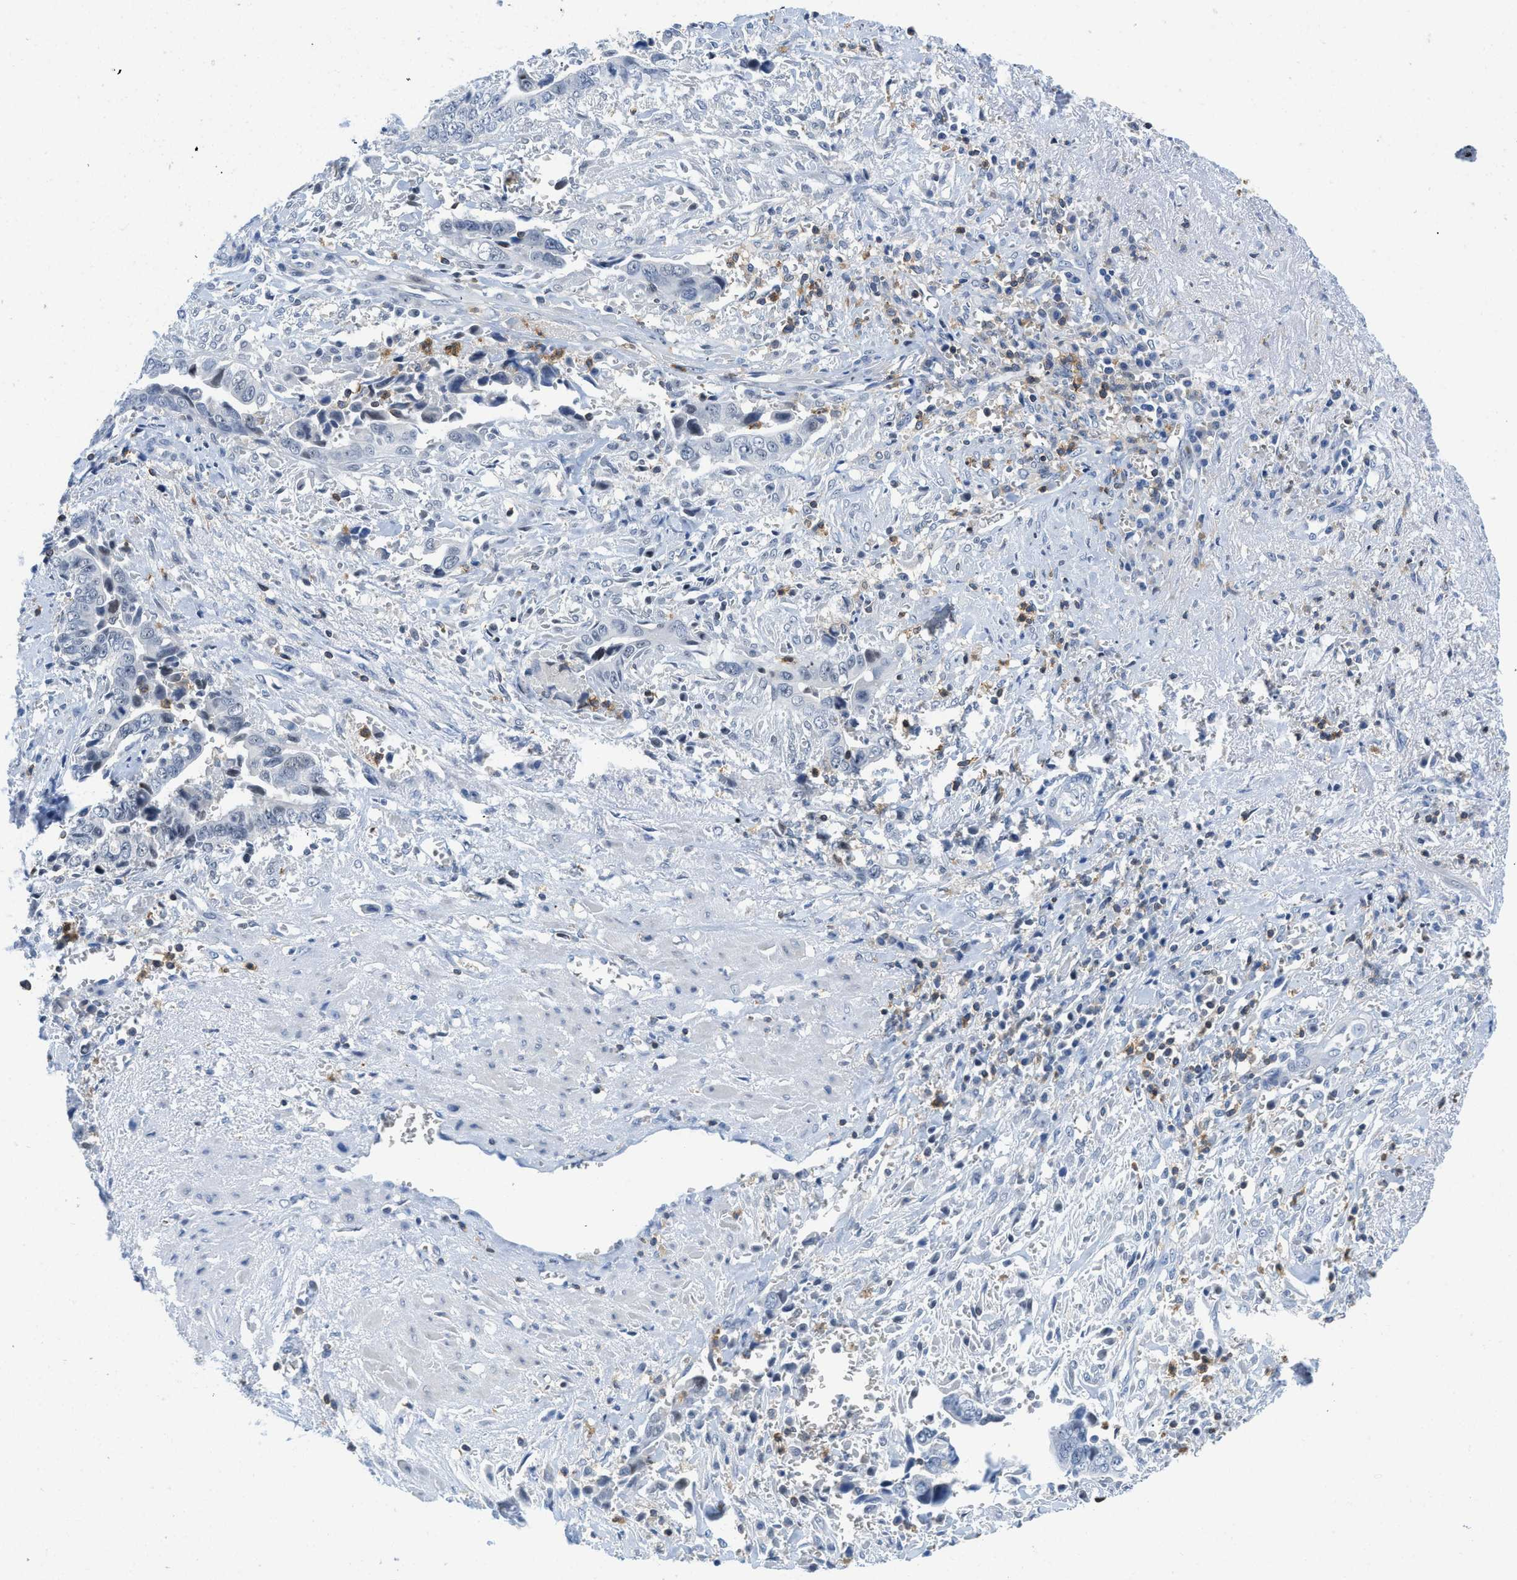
{"staining": {"intensity": "negative", "quantity": "none", "location": "none"}, "tissue": "liver cancer", "cell_type": "Tumor cells", "image_type": "cancer", "snomed": [{"axis": "morphology", "description": "Cholangiocarcinoma"}, {"axis": "topography", "description": "Liver"}], "caption": "This is an IHC micrograph of cholangiocarcinoma (liver). There is no expression in tumor cells.", "gene": "FAM151A", "patient": {"sex": "female", "age": 79}}